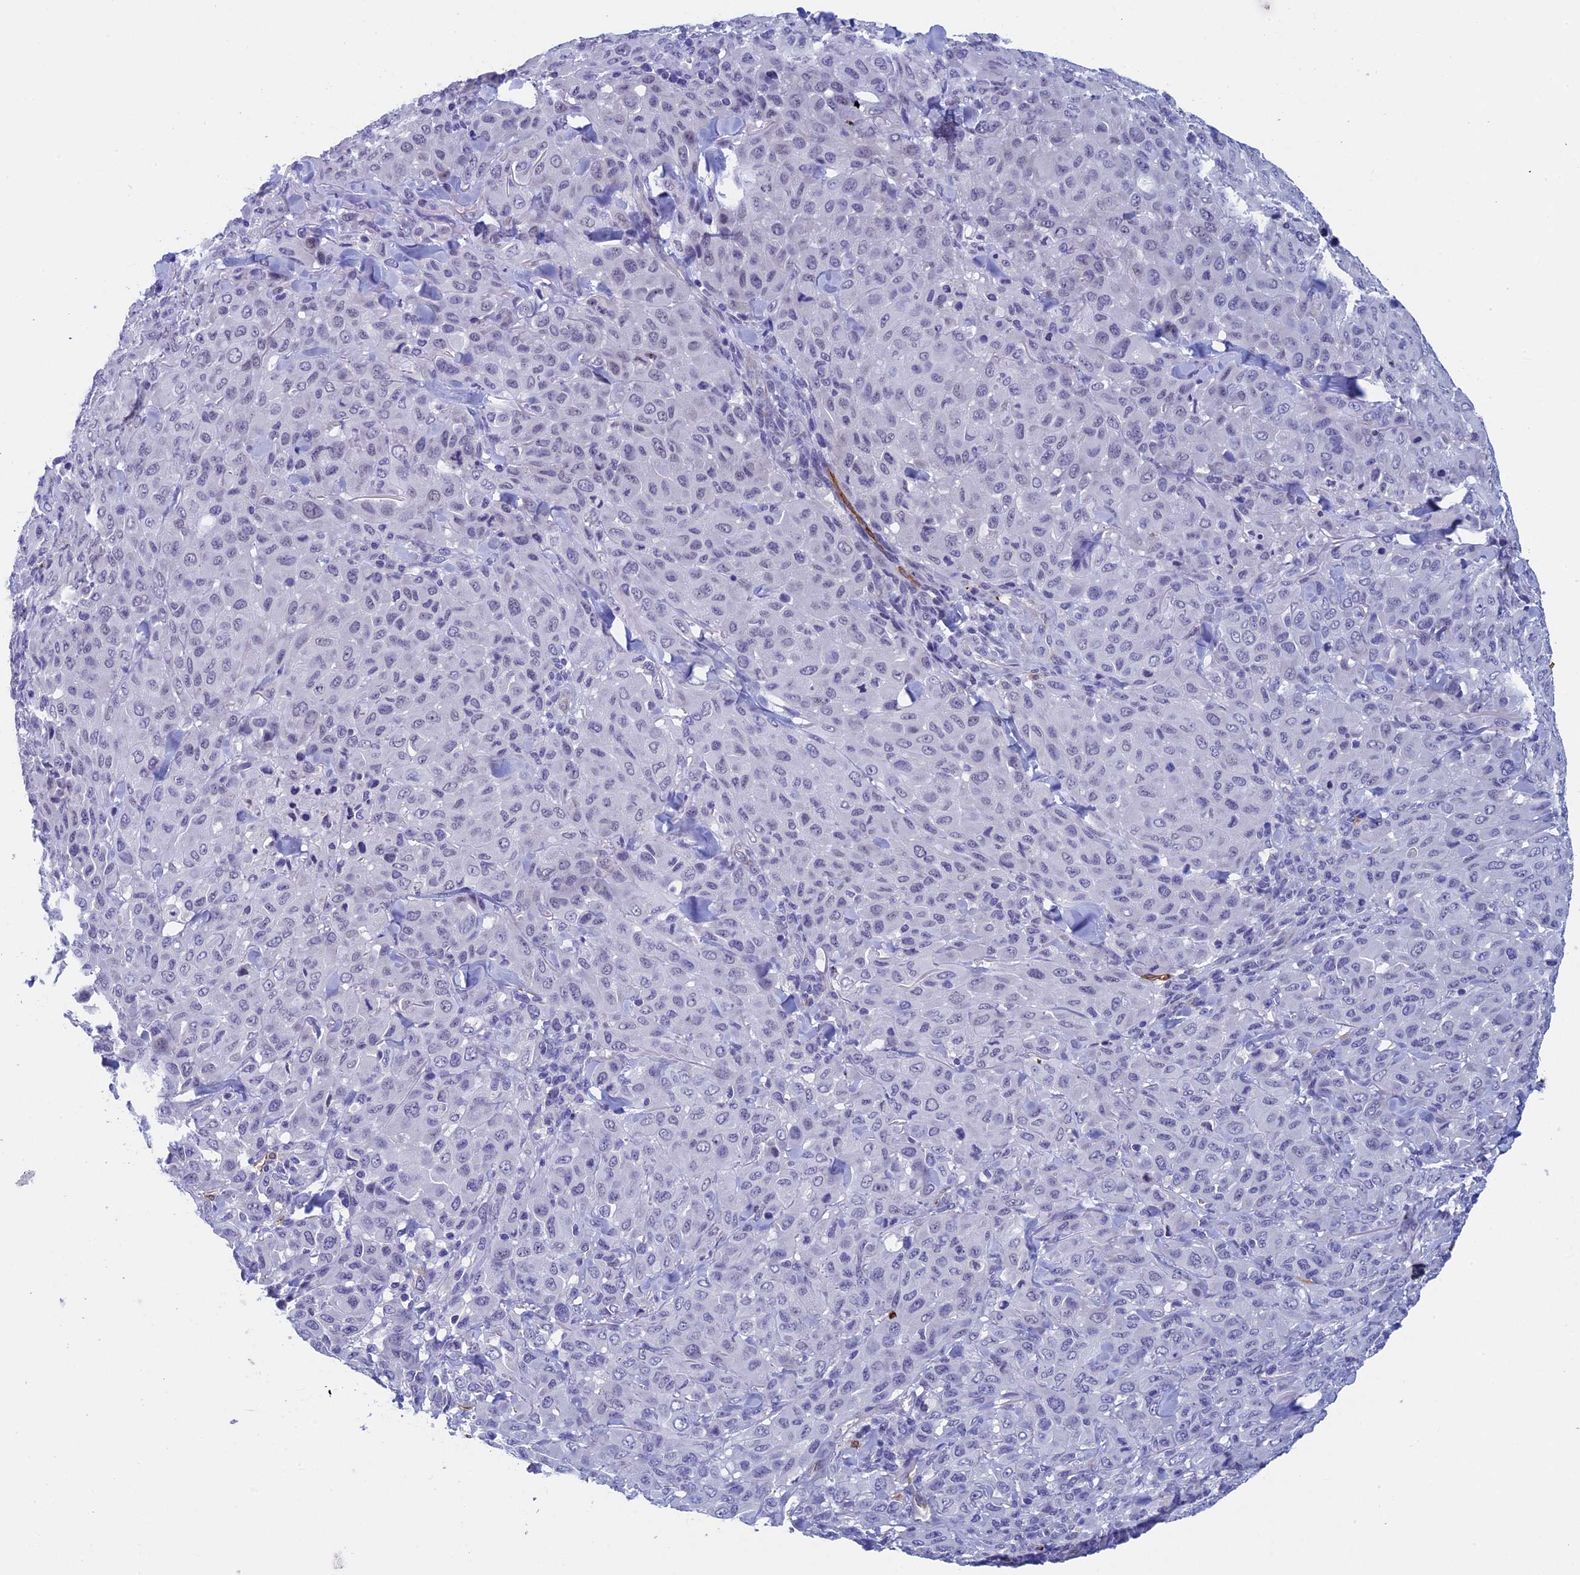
{"staining": {"intensity": "negative", "quantity": "none", "location": "none"}, "tissue": "melanoma", "cell_type": "Tumor cells", "image_type": "cancer", "snomed": [{"axis": "morphology", "description": "Malignant melanoma, Metastatic site"}, {"axis": "topography", "description": "Skin"}], "caption": "Immunohistochemistry (IHC) histopathology image of human malignant melanoma (metastatic site) stained for a protein (brown), which demonstrates no expression in tumor cells. (Brightfield microscopy of DAB (3,3'-diaminobenzidine) IHC at high magnification).", "gene": "INSYN1", "patient": {"sex": "female", "age": 81}}